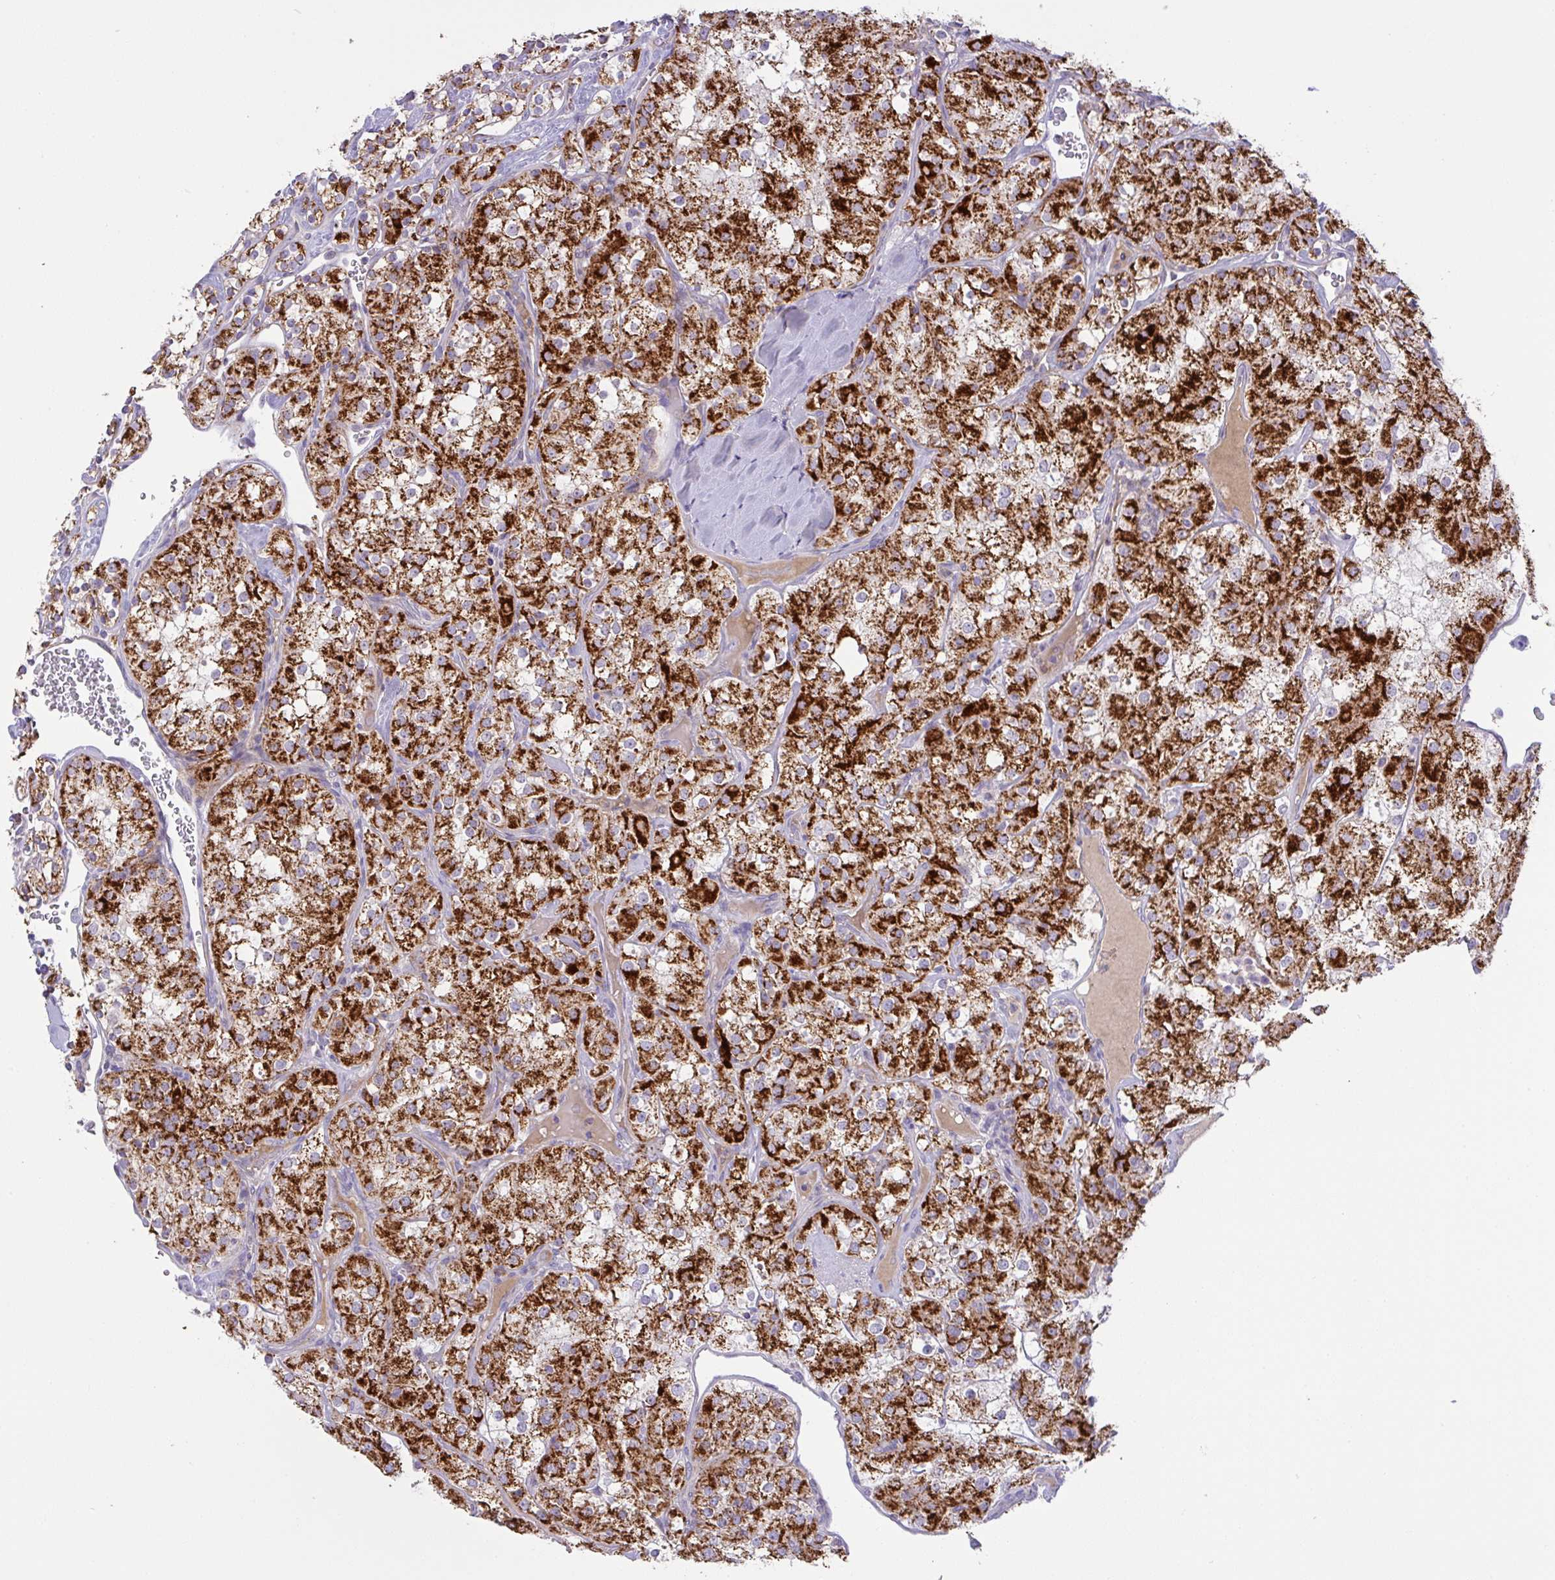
{"staining": {"intensity": "strong", "quantity": ">75%", "location": "cytoplasmic/membranous"}, "tissue": "renal cancer", "cell_type": "Tumor cells", "image_type": "cancer", "snomed": [{"axis": "morphology", "description": "Adenocarcinoma, NOS"}, {"axis": "topography", "description": "Kidney"}], "caption": "Immunohistochemical staining of adenocarcinoma (renal) exhibits strong cytoplasmic/membranous protein expression in approximately >75% of tumor cells. The staining was performed using DAB (3,3'-diaminobenzidine), with brown indicating positive protein expression. Nuclei are stained blue with hematoxylin.", "gene": "CHDH", "patient": {"sex": "male", "age": 77}}